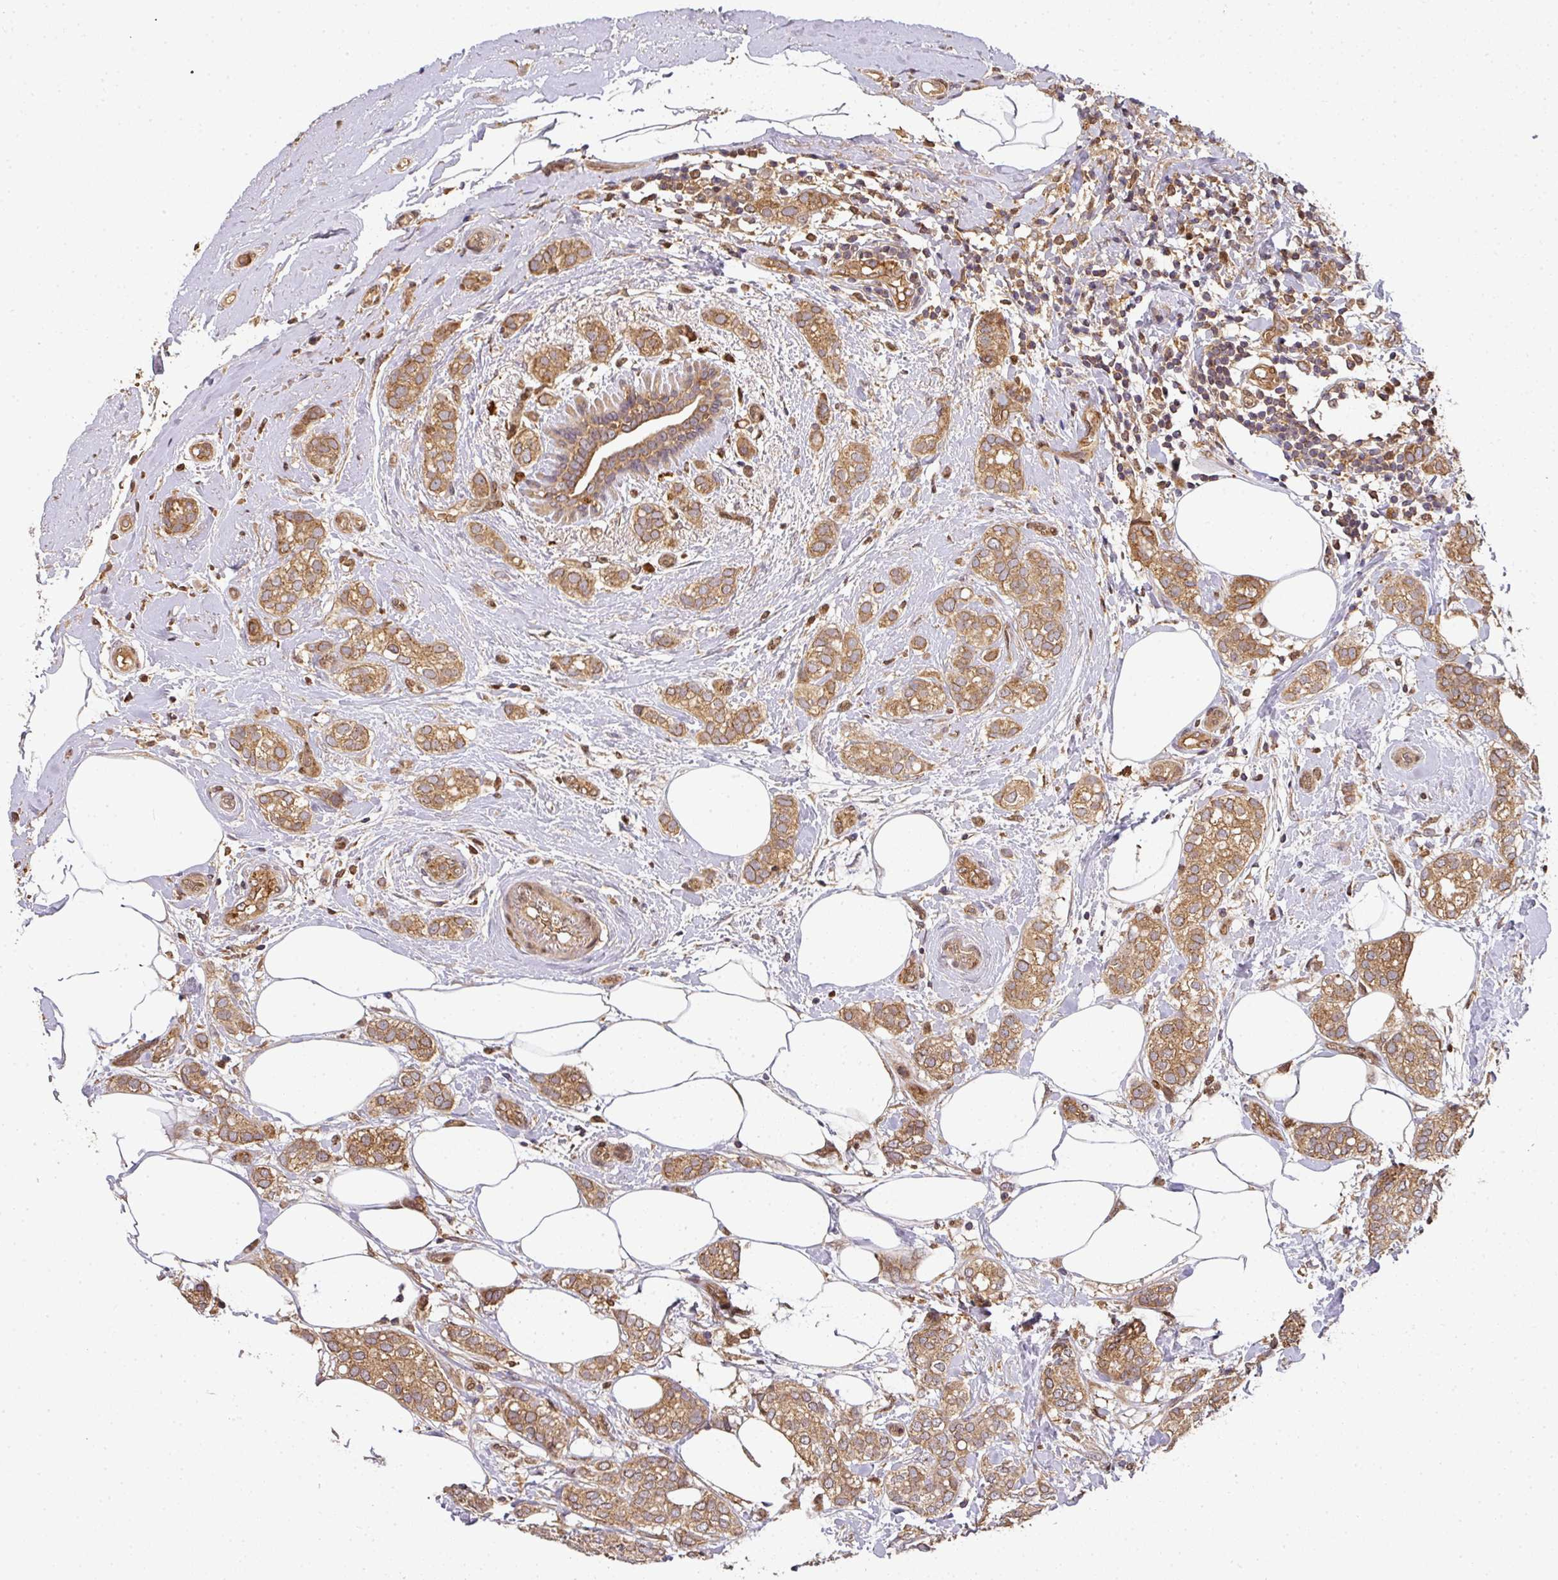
{"staining": {"intensity": "moderate", "quantity": ">75%", "location": "cytoplasmic/membranous"}, "tissue": "breast cancer", "cell_type": "Tumor cells", "image_type": "cancer", "snomed": [{"axis": "morphology", "description": "Duct carcinoma"}, {"axis": "topography", "description": "Breast"}], "caption": "Invasive ductal carcinoma (breast) stained for a protein shows moderate cytoplasmic/membranous positivity in tumor cells.", "gene": "MALSU1", "patient": {"sex": "female", "age": 73}}